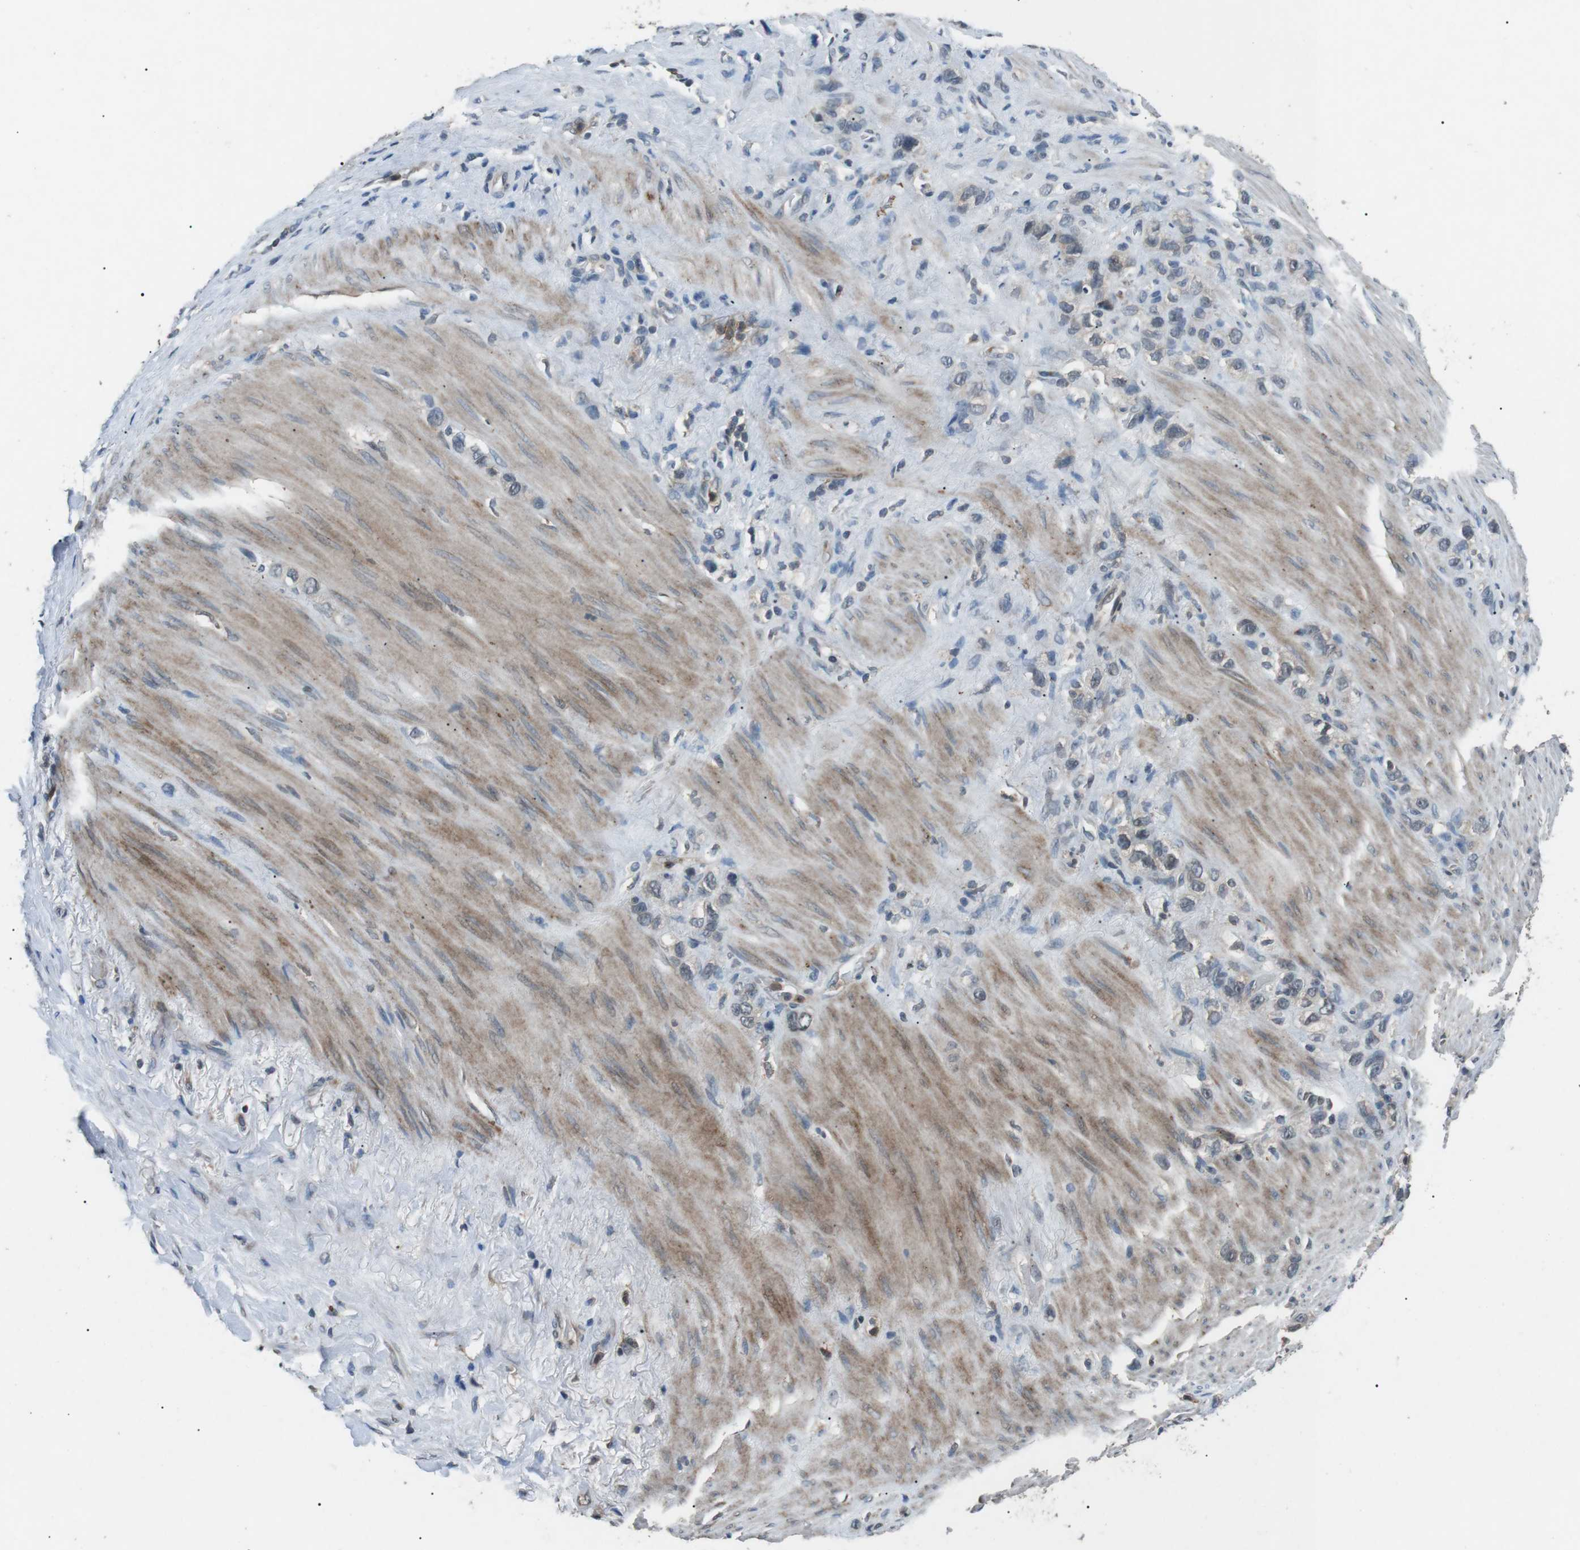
{"staining": {"intensity": "weak", "quantity": "<25%", "location": "cytoplasmic/membranous"}, "tissue": "stomach cancer", "cell_type": "Tumor cells", "image_type": "cancer", "snomed": [{"axis": "morphology", "description": "Normal tissue, NOS"}, {"axis": "morphology", "description": "Adenocarcinoma, NOS"}, {"axis": "morphology", "description": "Adenocarcinoma, High grade"}, {"axis": "topography", "description": "Stomach, upper"}, {"axis": "topography", "description": "Stomach"}], "caption": "Tumor cells are negative for brown protein staining in stomach cancer (high-grade adenocarcinoma).", "gene": "NEK7", "patient": {"sex": "female", "age": 65}}